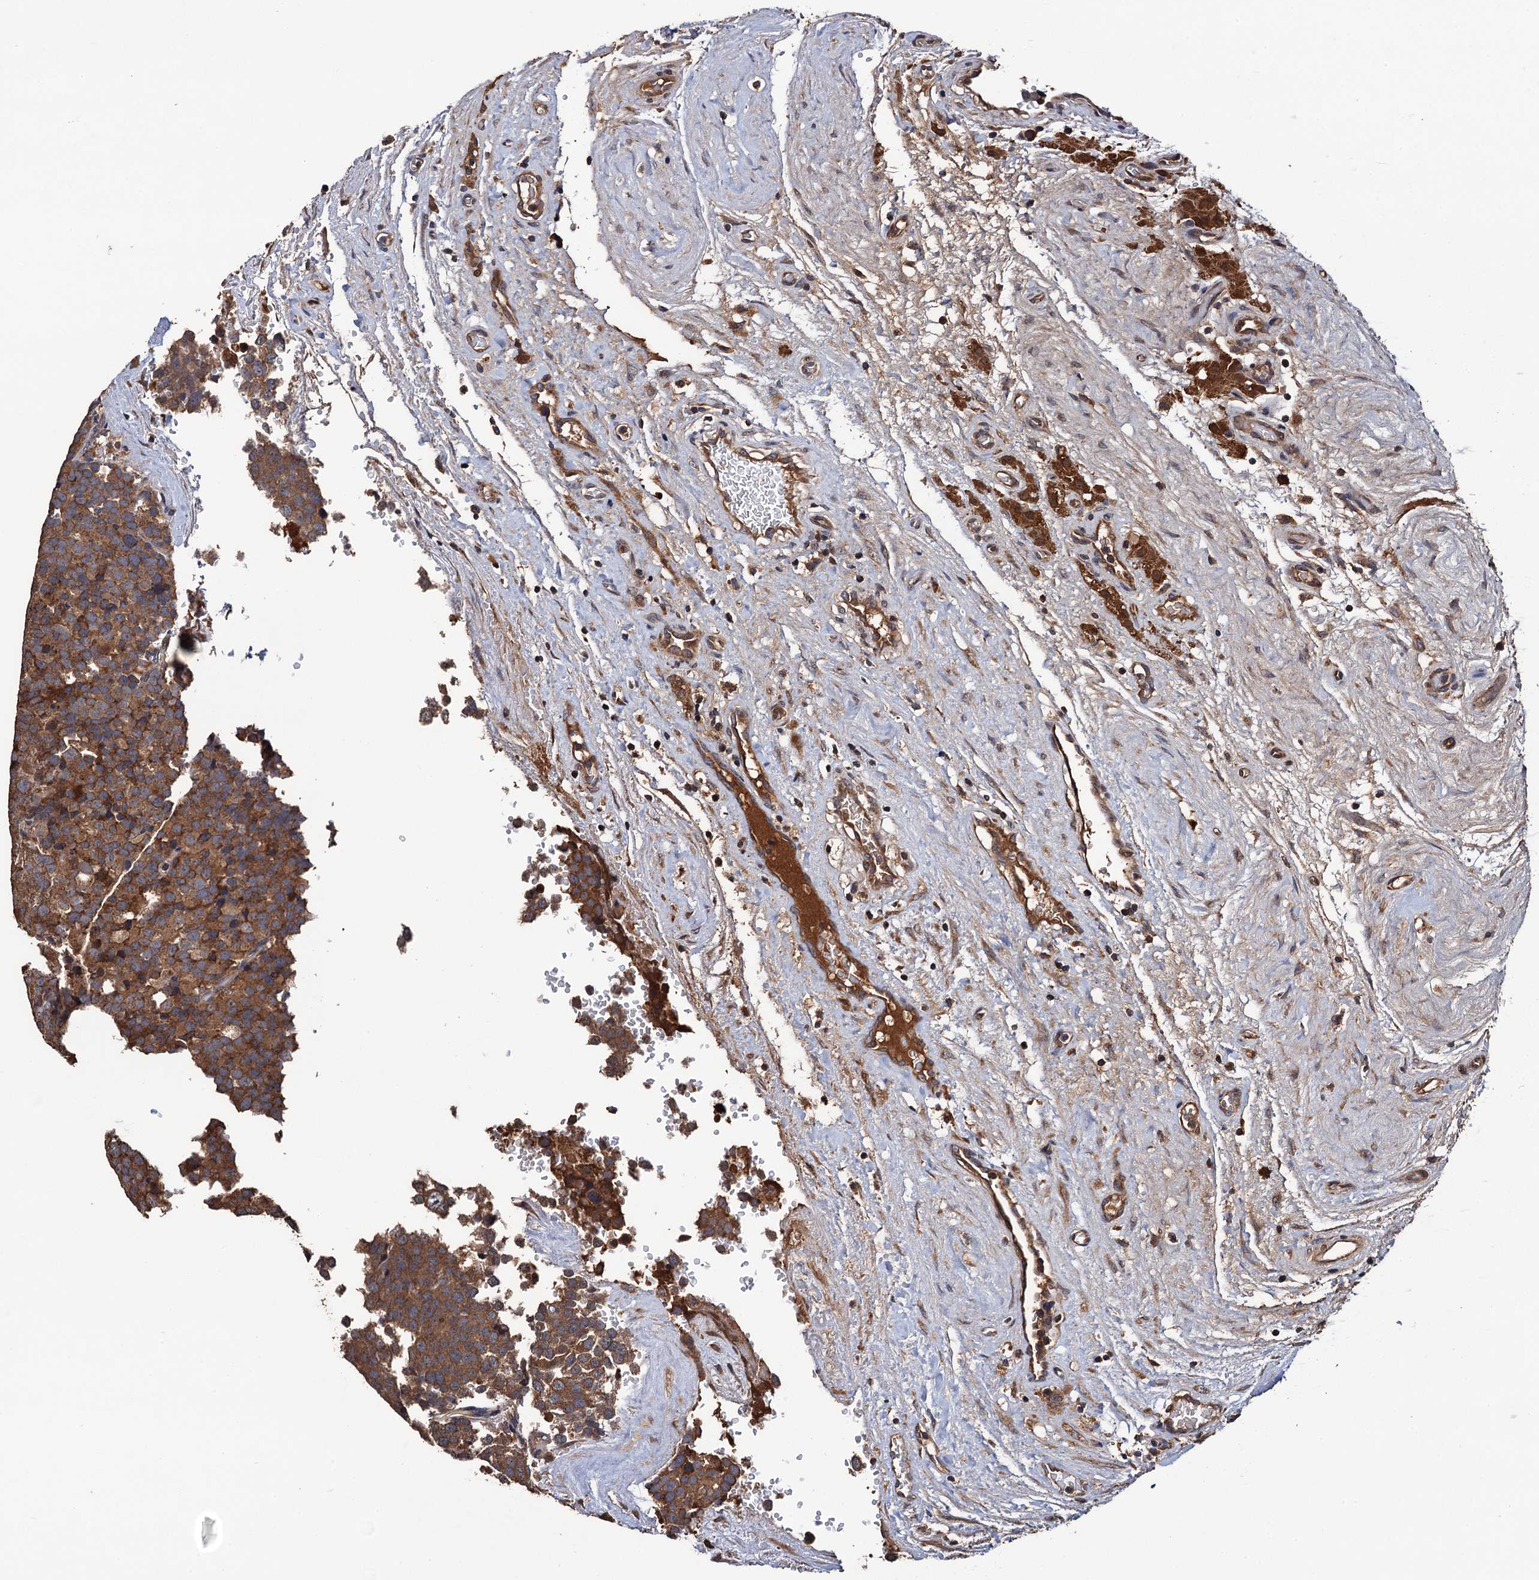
{"staining": {"intensity": "moderate", "quantity": ">75%", "location": "cytoplasmic/membranous"}, "tissue": "testis cancer", "cell_type": "Tumor cells", "image_type": "cancer", "snomed": [{"axis": "morphology", "description": "Seminoma, NOS"}, {"axis": "topography", "description": "Testis"}], "caption": "DAB immunohistochemical staining of testis cancer (seminoma) exhibits moderate cytoplasmic/membranous protein staining in about >75% of tumor cells.", "gene": "RGS11", "patient": {"sex": "male", "age": 71}}